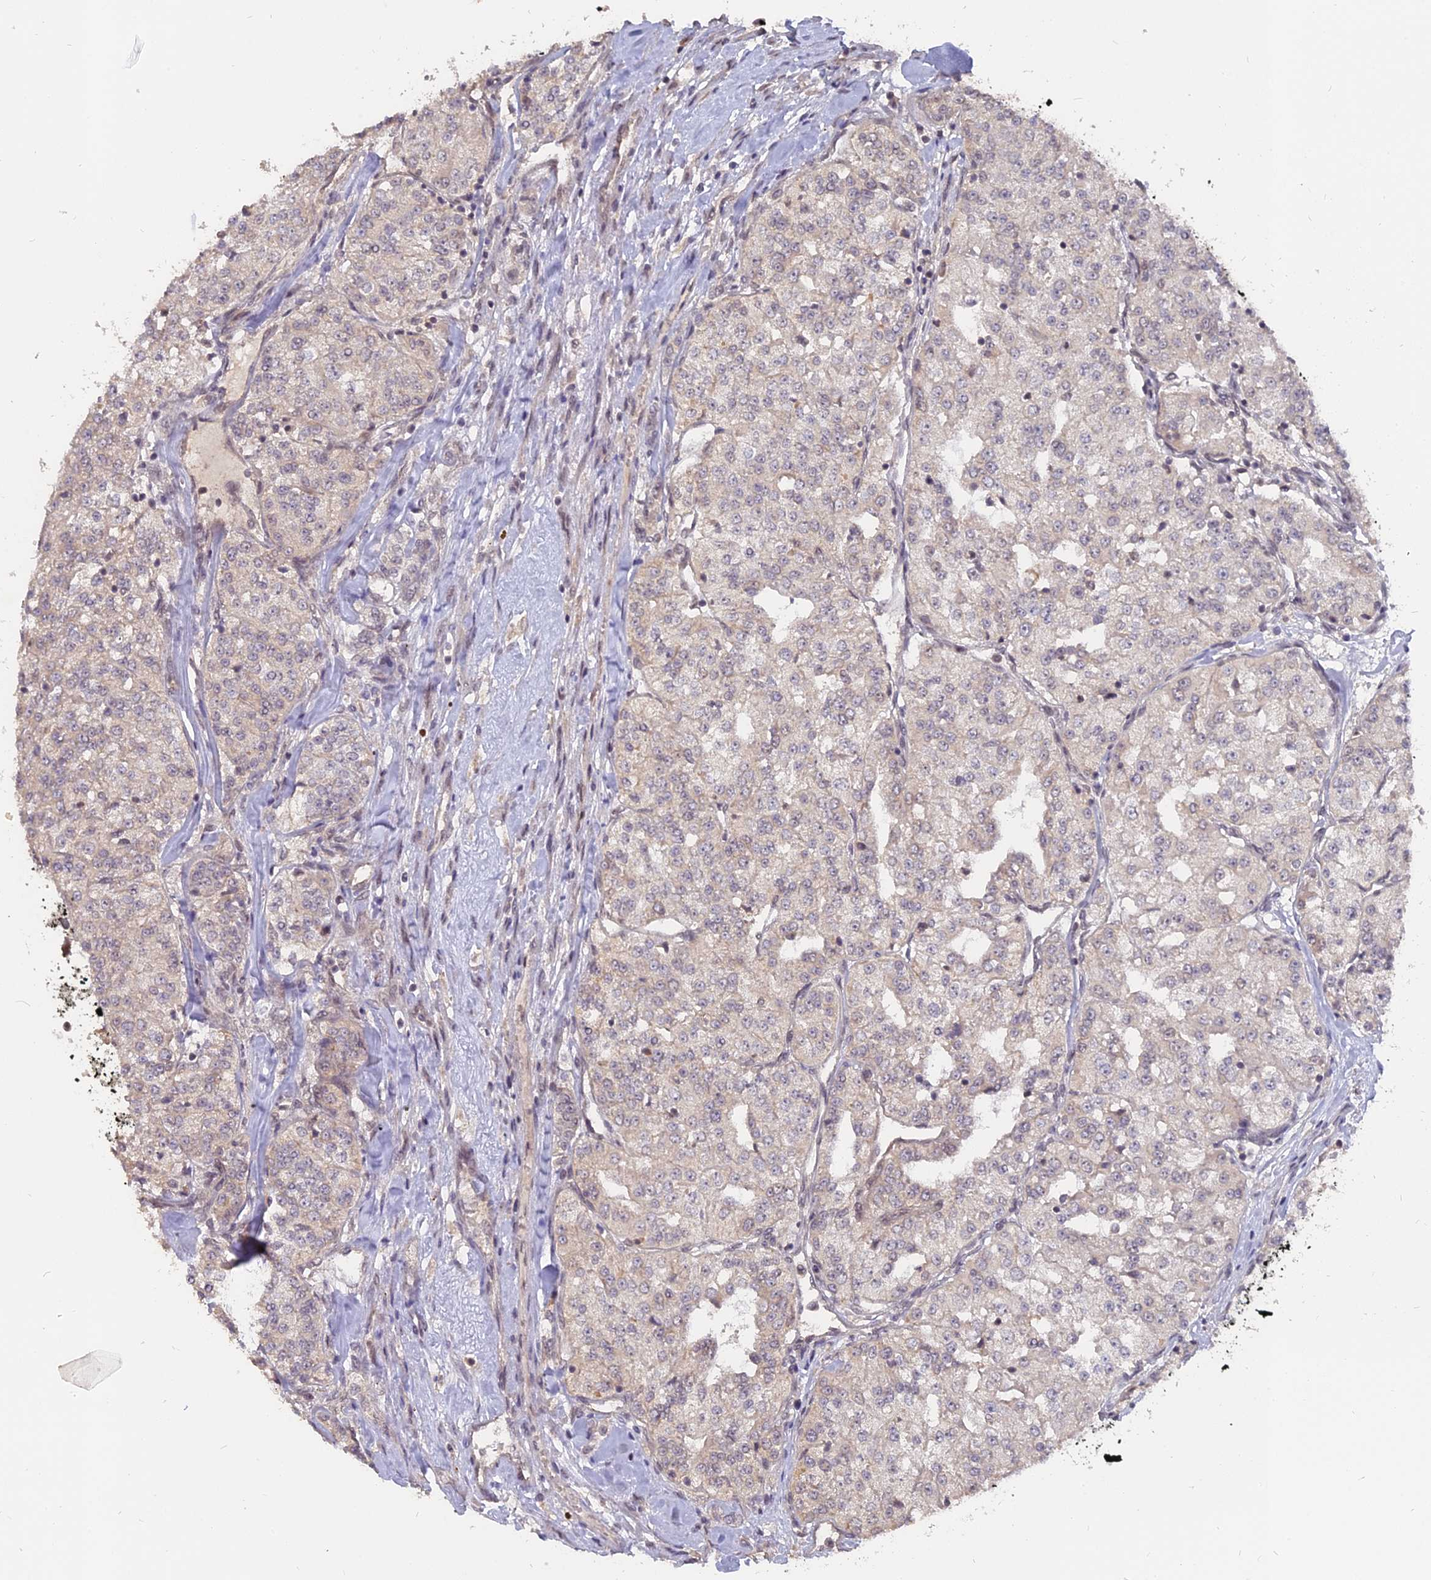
{"staining": {"intensity": "negative", "quantity": "none", "location": "none"}, "tissue": "renal cancer", "cell_type": "Tumor cells", "image_type": "cancer", "snomed": [{"axis": "morphology", "description": "Adenocarcinoma, NOS"}, {"axis": "topography", "description": "Kidney"}], "caption": "Immunohistochemistry of renal cancer (adenocarcinoma) shows no positivity in tumor cells.", "gene": "NR1H3", "patient": {"sex": "female", "age": 63}}